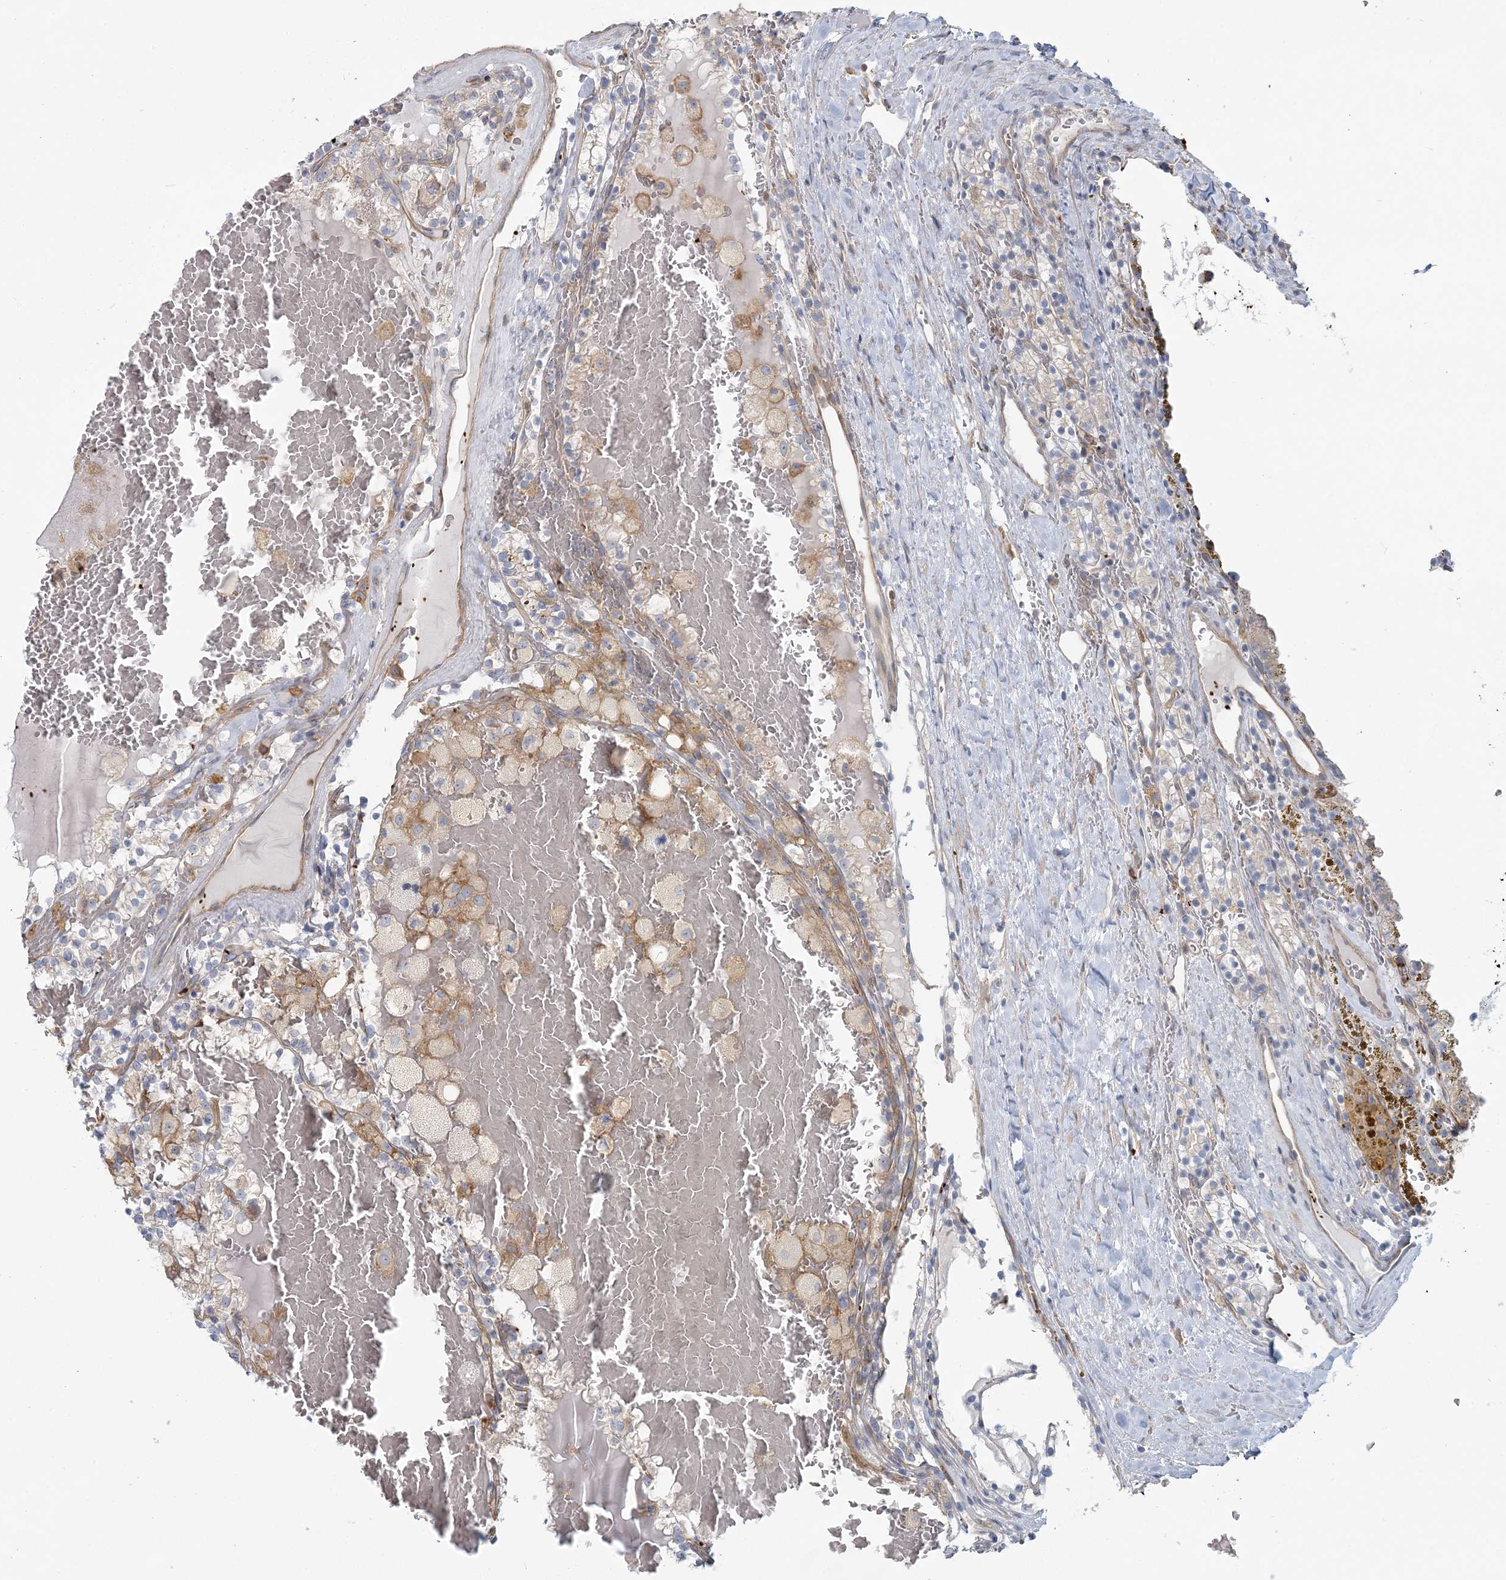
{"staining": {"intensity": "negative", "quantity": "none", "location": "none"}, "tissue": "renal cancer", "cell_type": "Tumor cells", "image_type": "cancer", "snomed": [{"axis": "morphology", "description": "Adenocarcinoma, NOS"}, {"axis": "topography", "description": "Kidney"}], "caption": "The IHC histopathology image has no significant staining in tumor cells of renal cancer tissue.", "gene": "CUEDC2", "patient": {"sex": "female", "age": 56}}